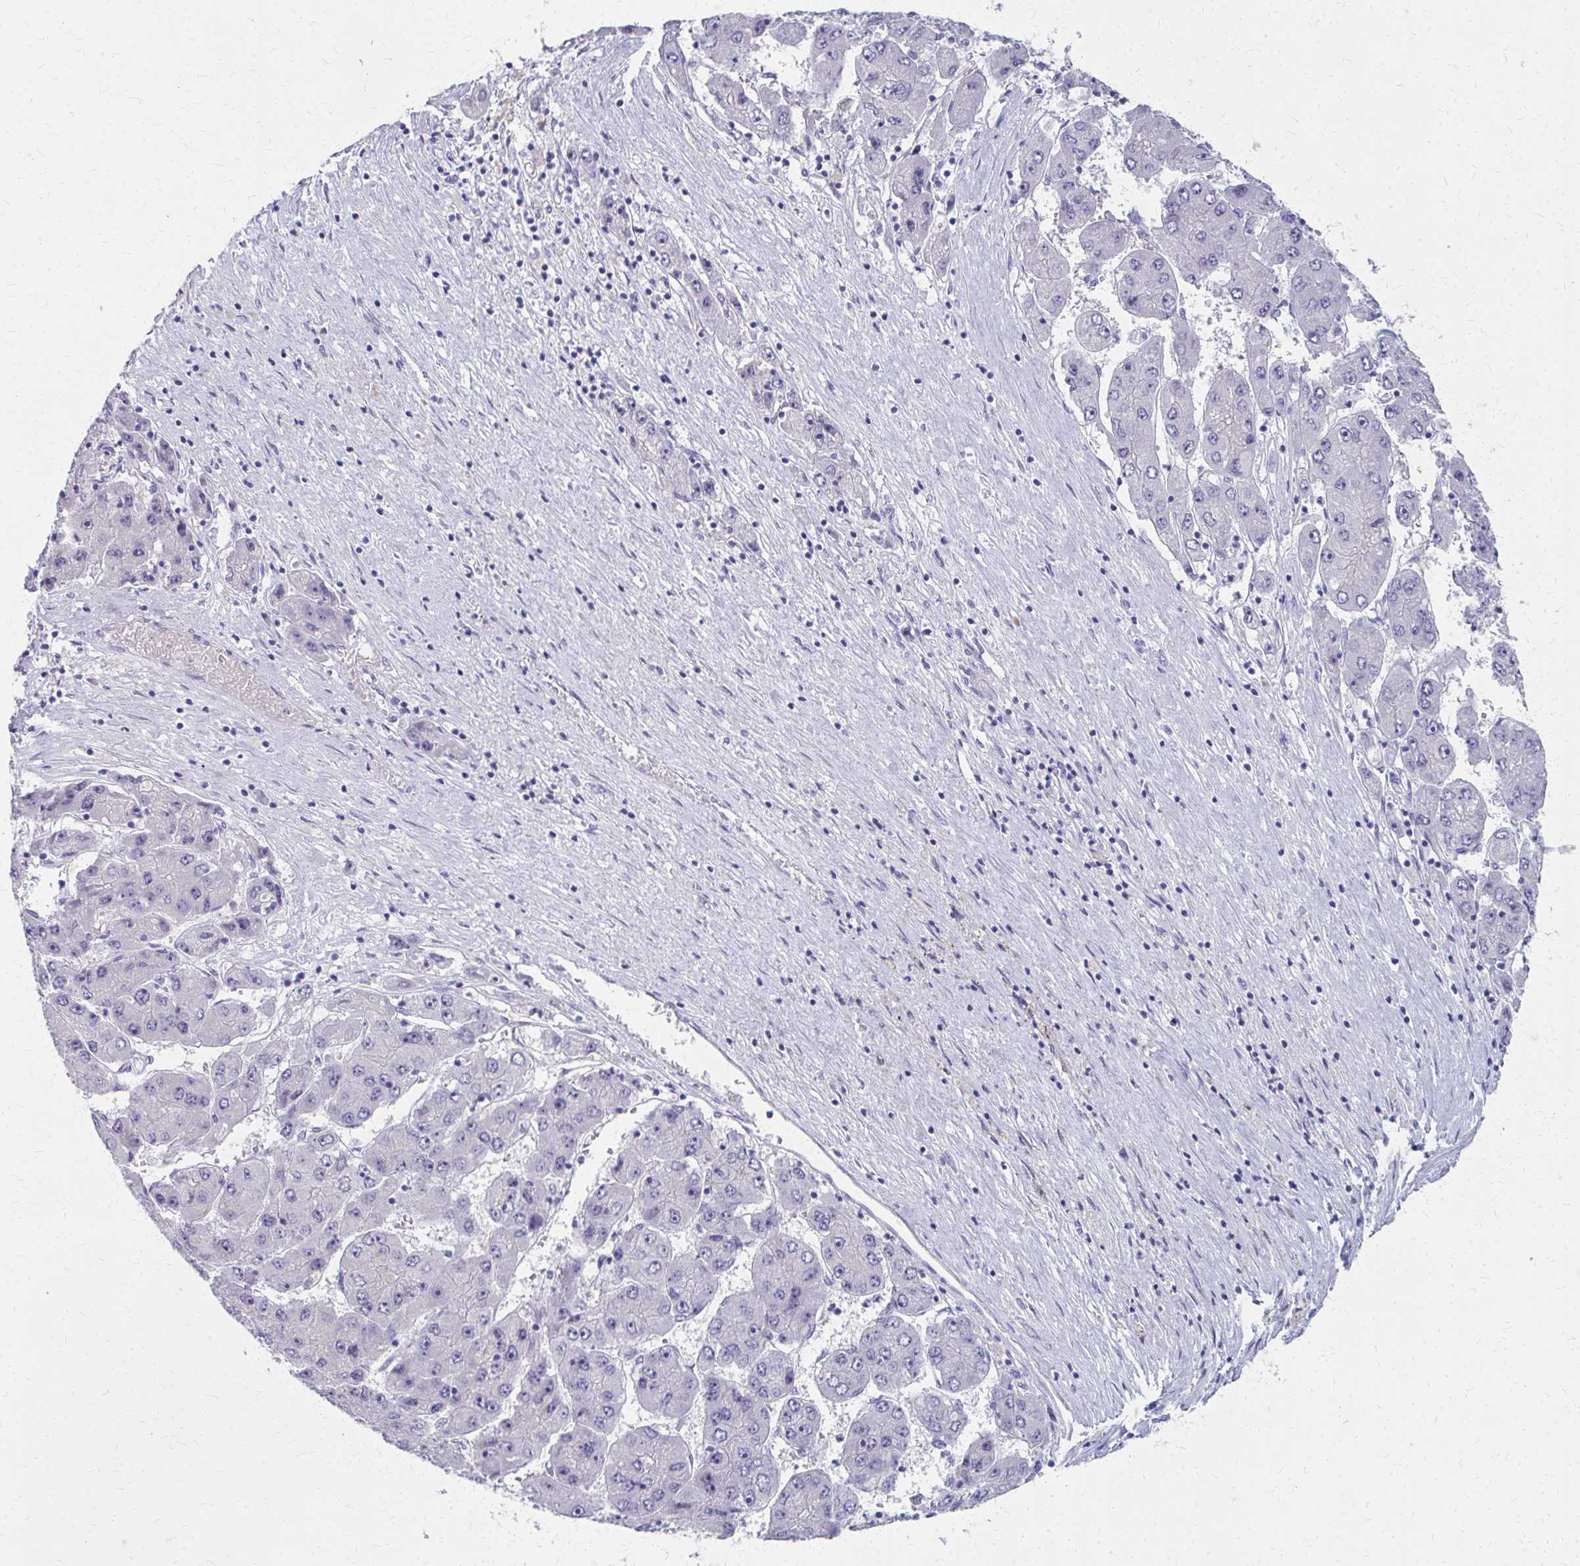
{"staining": {"intensity": "negative", "quantity": "none", "location": "none"}, "tissue": "liver cancer", "cell_type": "Tumor cells", "image_type": "cancer", "snomed": [{"axis": "morphology", "description": "Carcinoma, Hepatocellular, NOS"}, {"axis": "topography", "description": "Liver"}], "caption": "High power microscopy micrograph of an IHC micrograph of liver cancer (hepatocellular carcinoma), revealing no significant expression in tumor cells.", "gene": "MS4A2", "patient": {"sex": "female", "age": 61}}